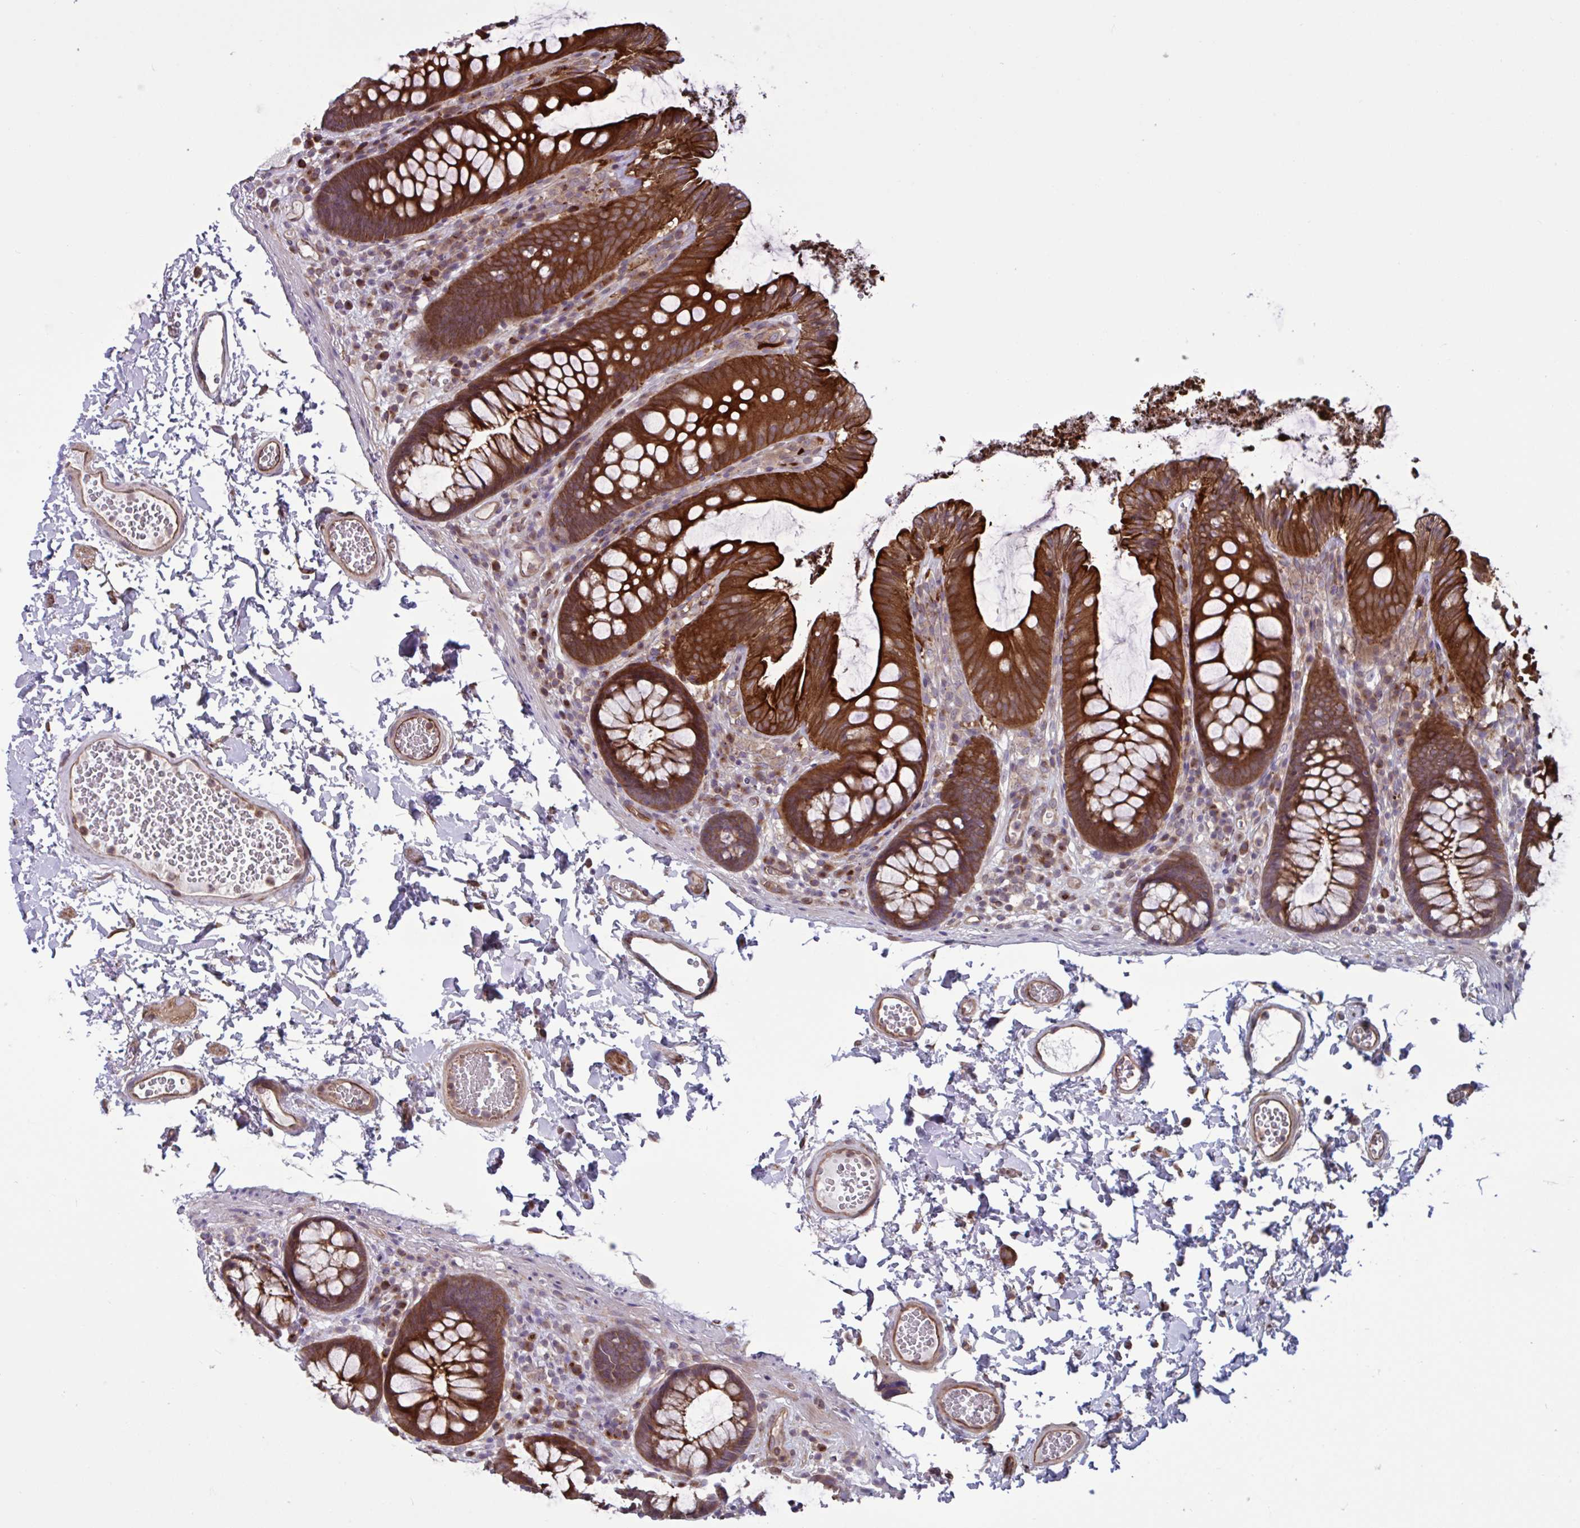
{"staining": {"intensity": "moderate", "quantity": ">75%", "location": "cytoplasmic/membranous"}, "tissue": "colon", "cell_type": "Endothelial cells", "image_type": "normal", "snomed": [{"axis": "morphology", "description": "Normal tissue, NOS"}, {"axis": "topography", "description": "Colon"}, {"axis": "topography", "description": "Peripheral nerve tissue"}], "caption": "IHC (DAB) staining of benign colon reveals moderate cytoplasmic/membranous protein positivity in approximately >75% of endothelial cells. (IHC, brightfield microscopy, high magnification).", "gene": "GLTP", "patient": {"sex": "male", "age": 84}}